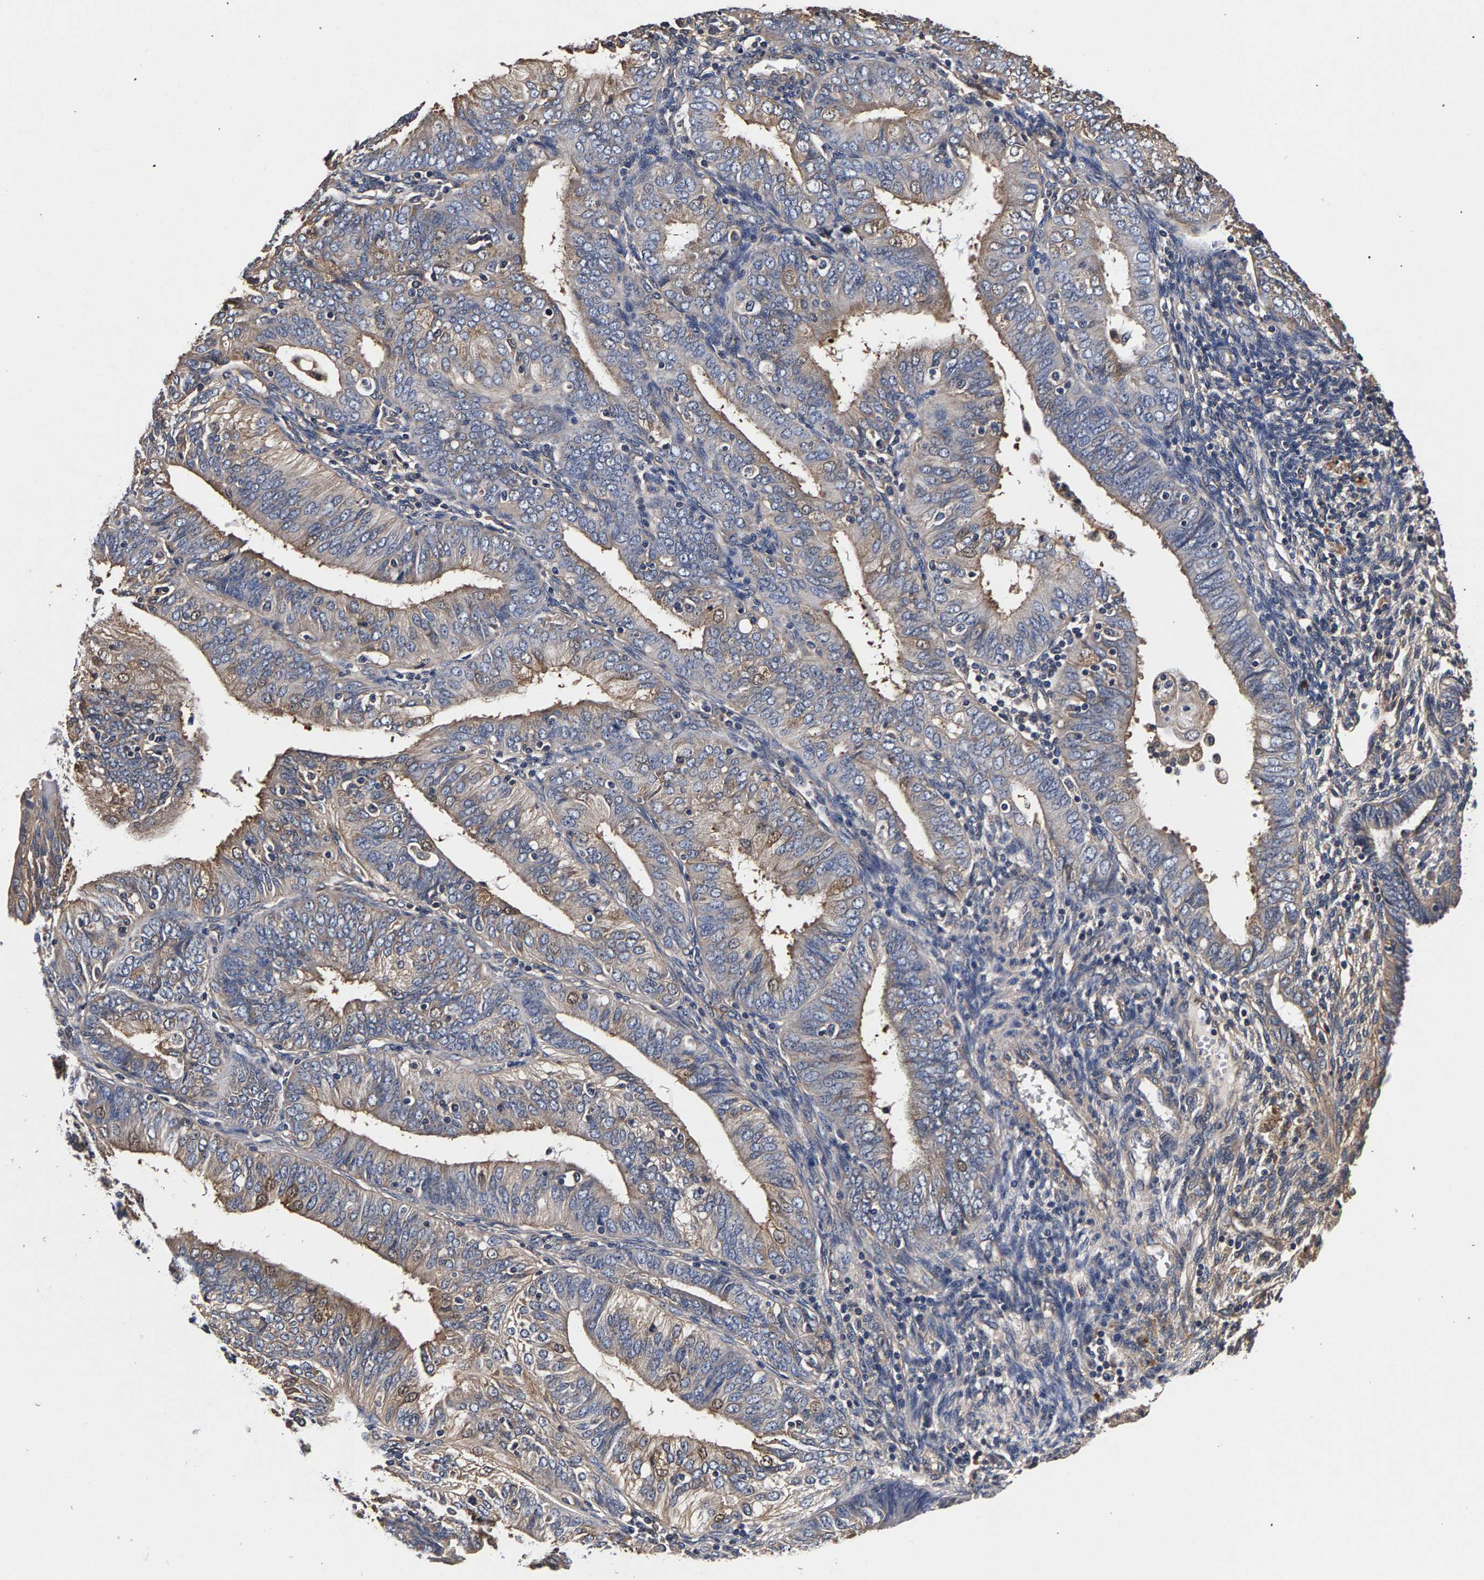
{"staining": {"intensity": "weak", "quantity": "25%-75%", "location": "cytoplasmic/membranous"}, "tissue": "endometrial cancer", "cell_type": "Tumor cells", "image_type": "cancer", "snomed": [{"axis": "morphology", "description": "Adenocarcinoma, NOS"}, {"axis": "topography", "description": "Endometrium"}], "caption": "Weak cytoplasmic/membranous protein expression is identified in approximately 25%-75% of tumor cells in endometrial adenocarcinoma. (brown staining indicates protein expression, while blue staining denotes nuclei).", "gene": "MARCHF7", "patient": {"sex": "female", "age": 58}}